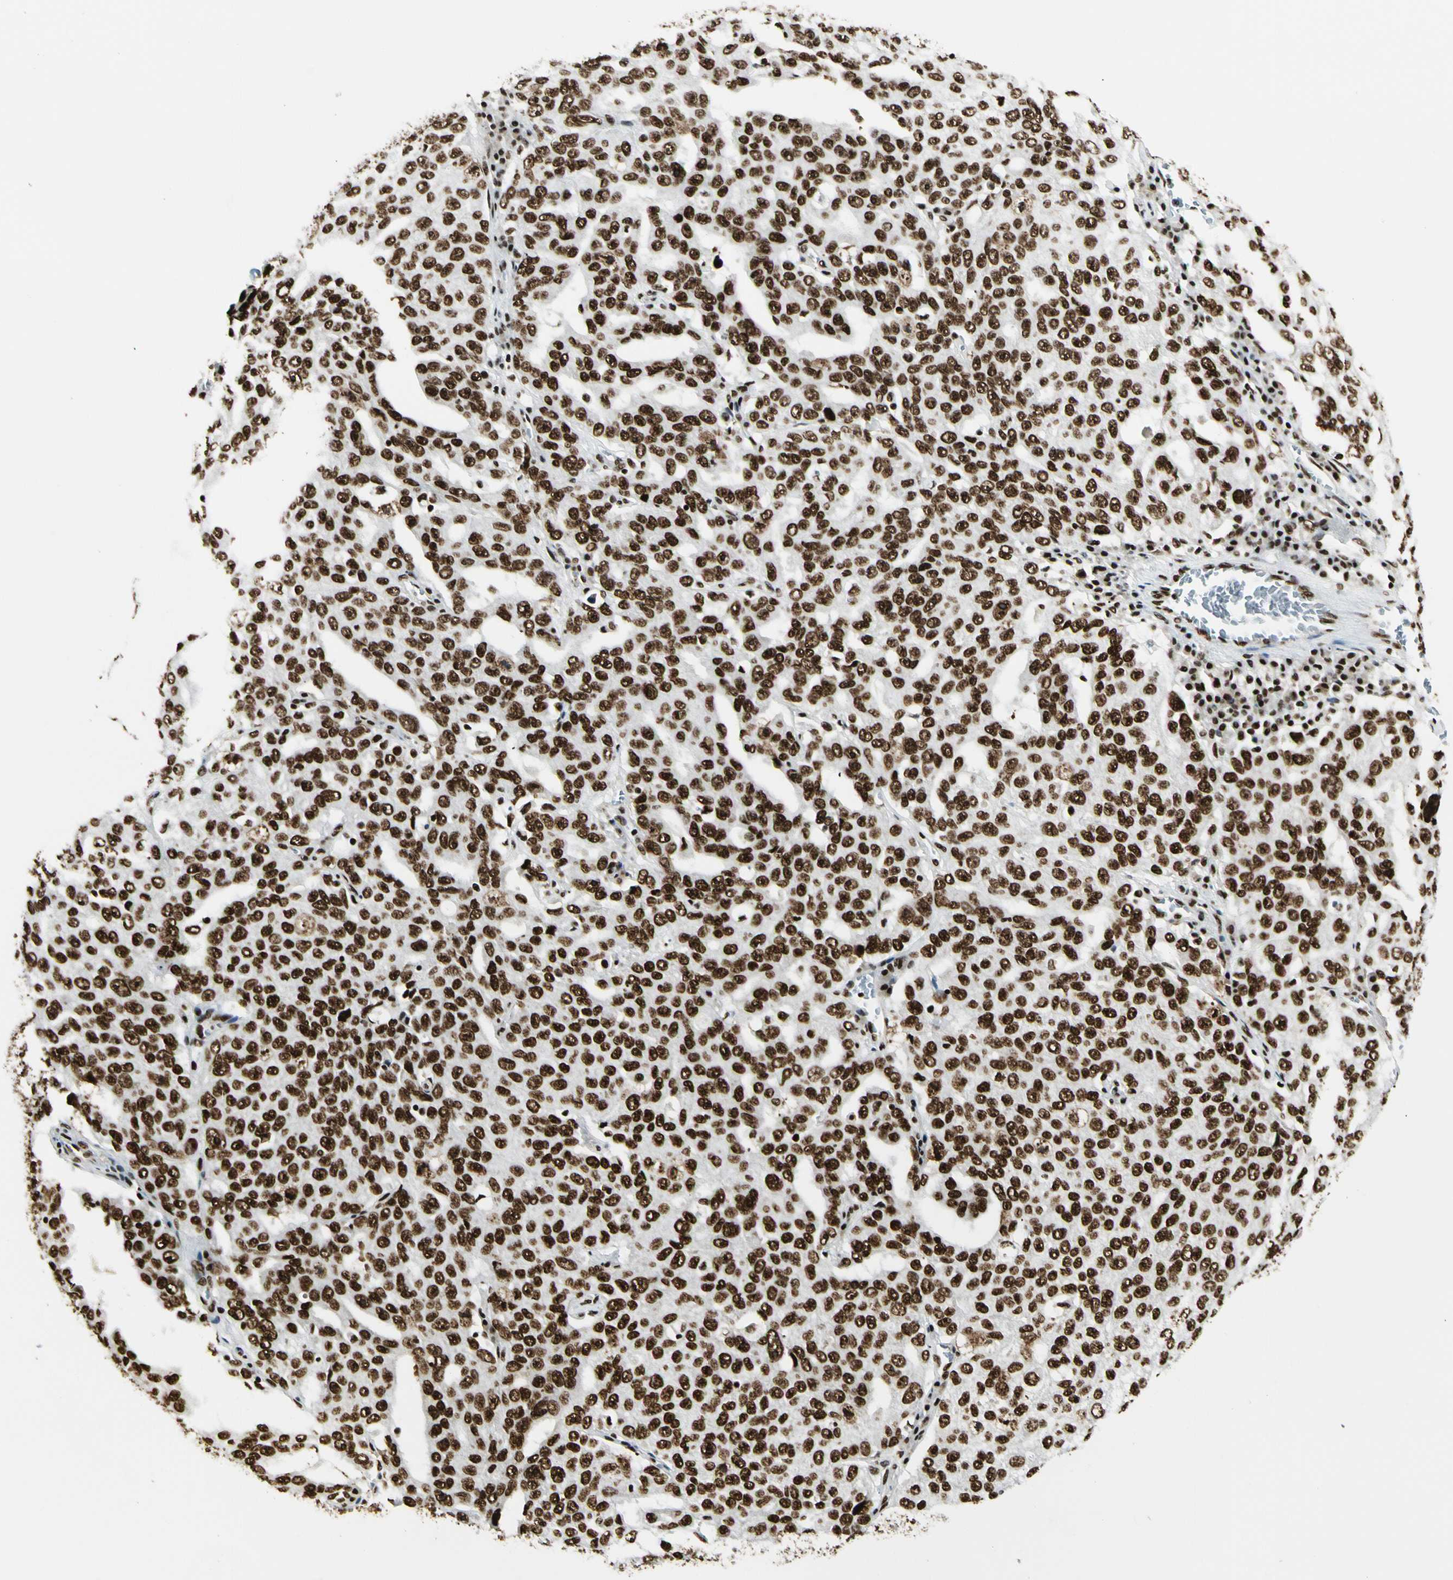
{"staining": {"intensity": "strong", "quantity": ">75%", "location": "nuclear"}, "tissue": "ovarian cancer", "cell_type": "Tumor cells", "image_type": "cancer", "snomed": [{"axis": "morphology", "description": "Carcinoma, endometroid"}, {"axis": "topography", "description": "Ovary"}], "caption": "A high amount of strong nuclear positivity is identified in approximately >75% of tumor cells in ovarian cancer (endometroid carcinoma) tissue.", "gene": "CCAR1", "patient": {"sex": "female", "age": 62}}